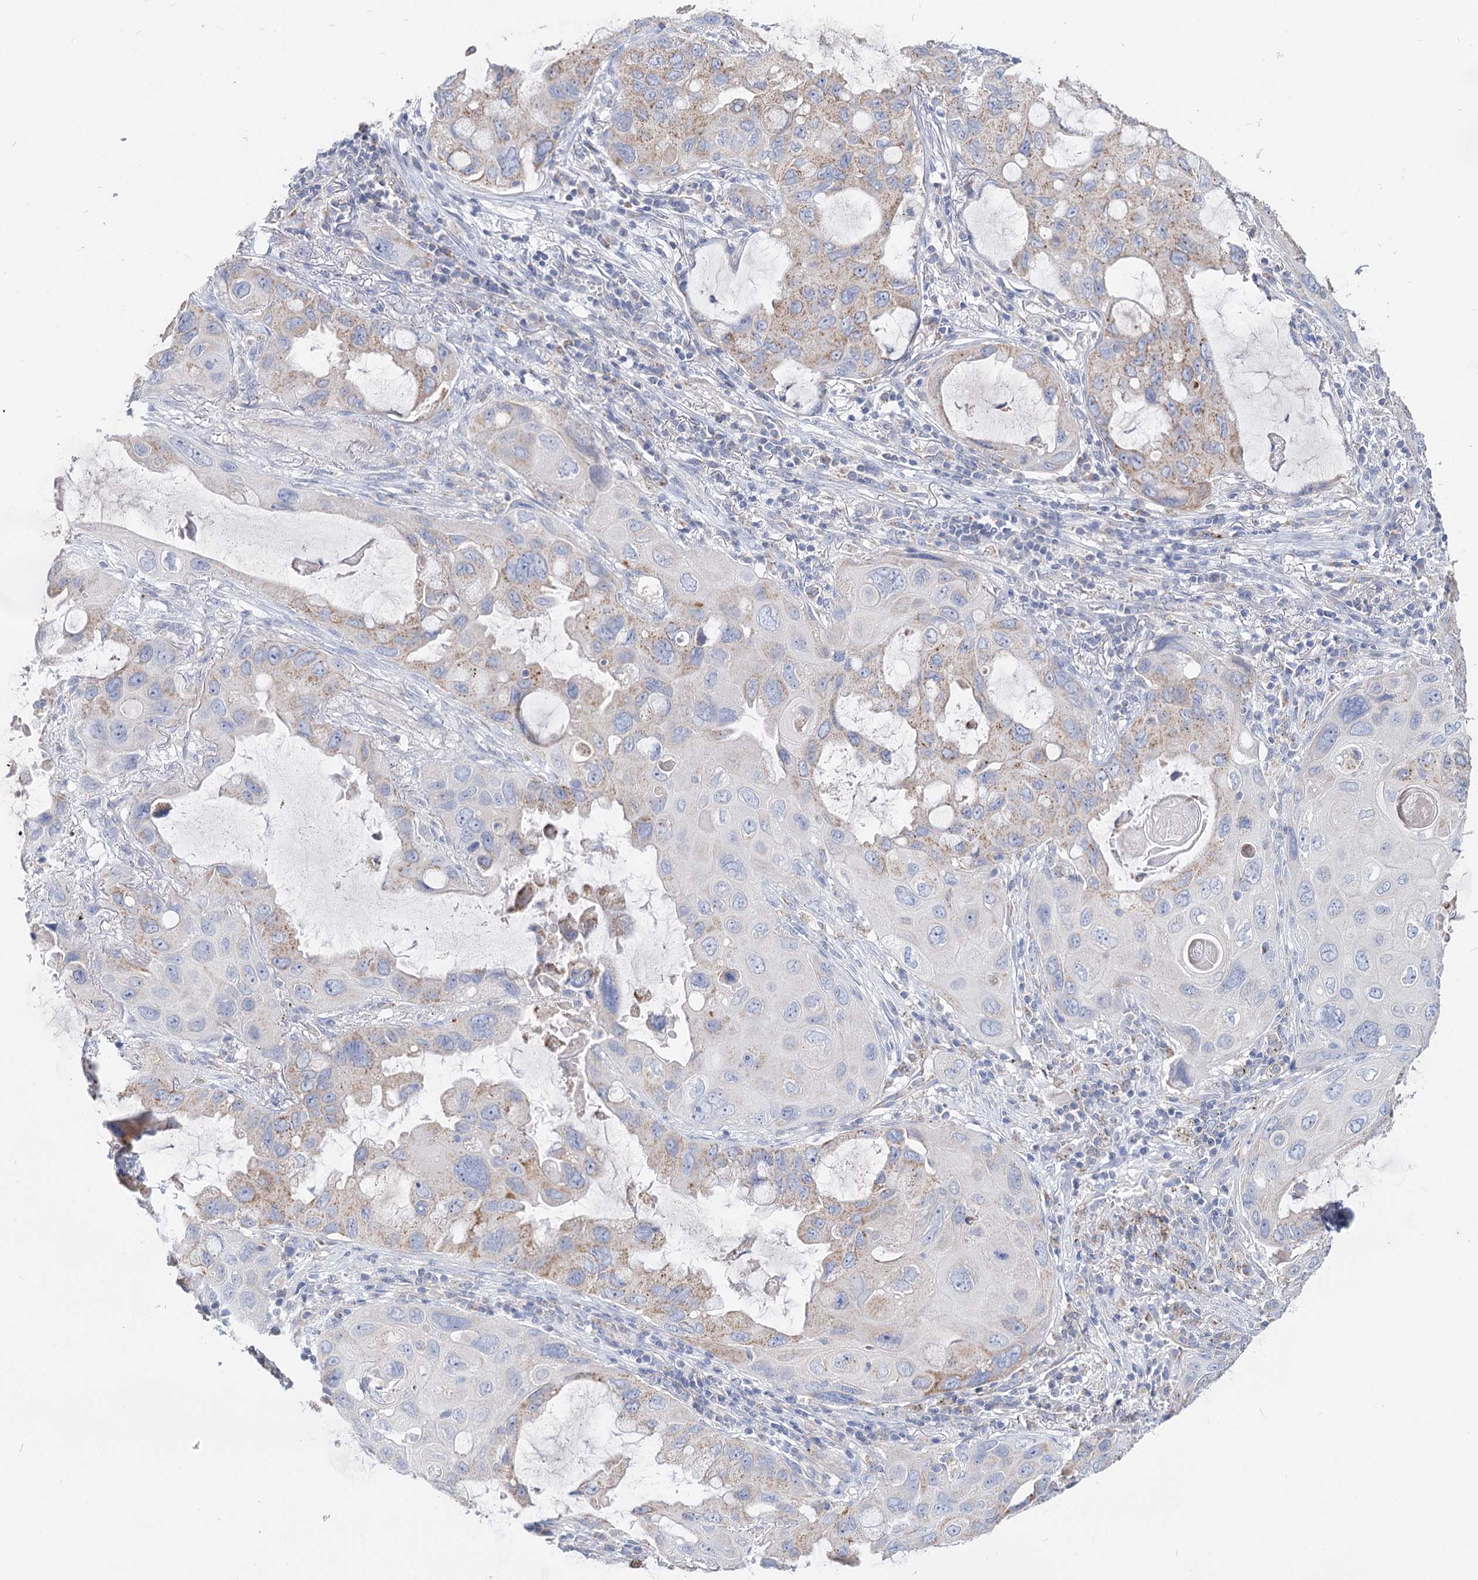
{"staining": {"intensity": "weak", "quantity": "<25%", "location": "cytoplasmic/membranous"}, "tissue": "lung cancer", "cell_type": "Tumor cells", "image_type": "cancer", "snomed": [{"axis": "morphology", "description": "Squamous cell carcinoma, NOS"}, {"axis": "topography", "description": "Lung"}], "caption": "DAB (3,3'-diaminobenzidine) immunohistochemical staining of squamous cell carcinoma (lung) displays no significant positivity in tumor cells. (Immunohistochemistry (ihc), brightfield microscopy, high magnification).", "gene": "MCCC2", "patient": {"sex": "female", "age": 73}}